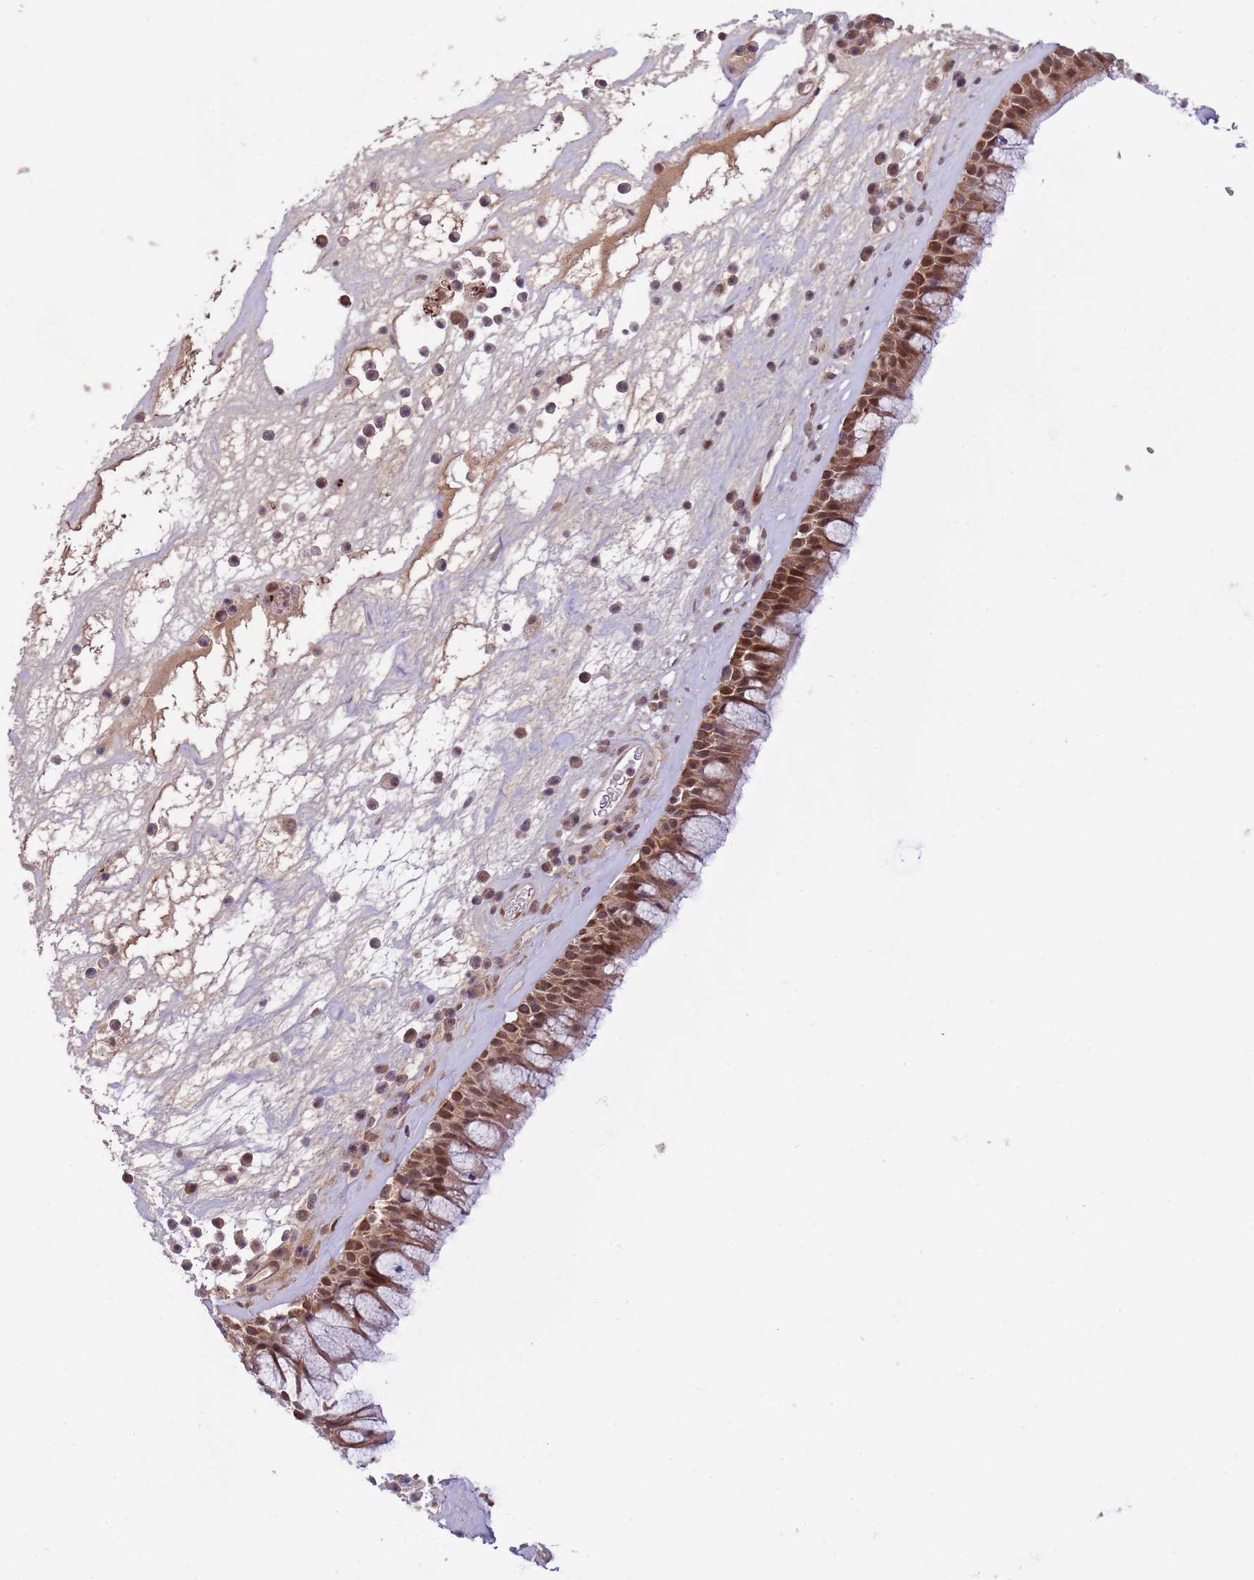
{"staining": {"intensity": "moderate", "quantity": ">75%", "location": "cytoplasmic/membranous,nuclear"}, "tissue": "nasopharynx", "cell_type": "Respiratory epithelial cells", "image_type": "normal", "snomed": [{"axis": "morphology", "description": "Normal tissue, NOS"}, {"axis": "morphology", "description": "Squamous cell carcinoma, NOS"}, {"axis": "topography", "description": "Nasopharynx"}, {"axis": "topography", "description": "Head-Neck"}], "caption": "Moderate cytoplasmic/membranous,nuclear staining is identified in about >75% of respiratory epithelial cells in unremarkable nasopharynx.", "gene": "CHD1", "patient": {"sex": "male", "age": 85}}